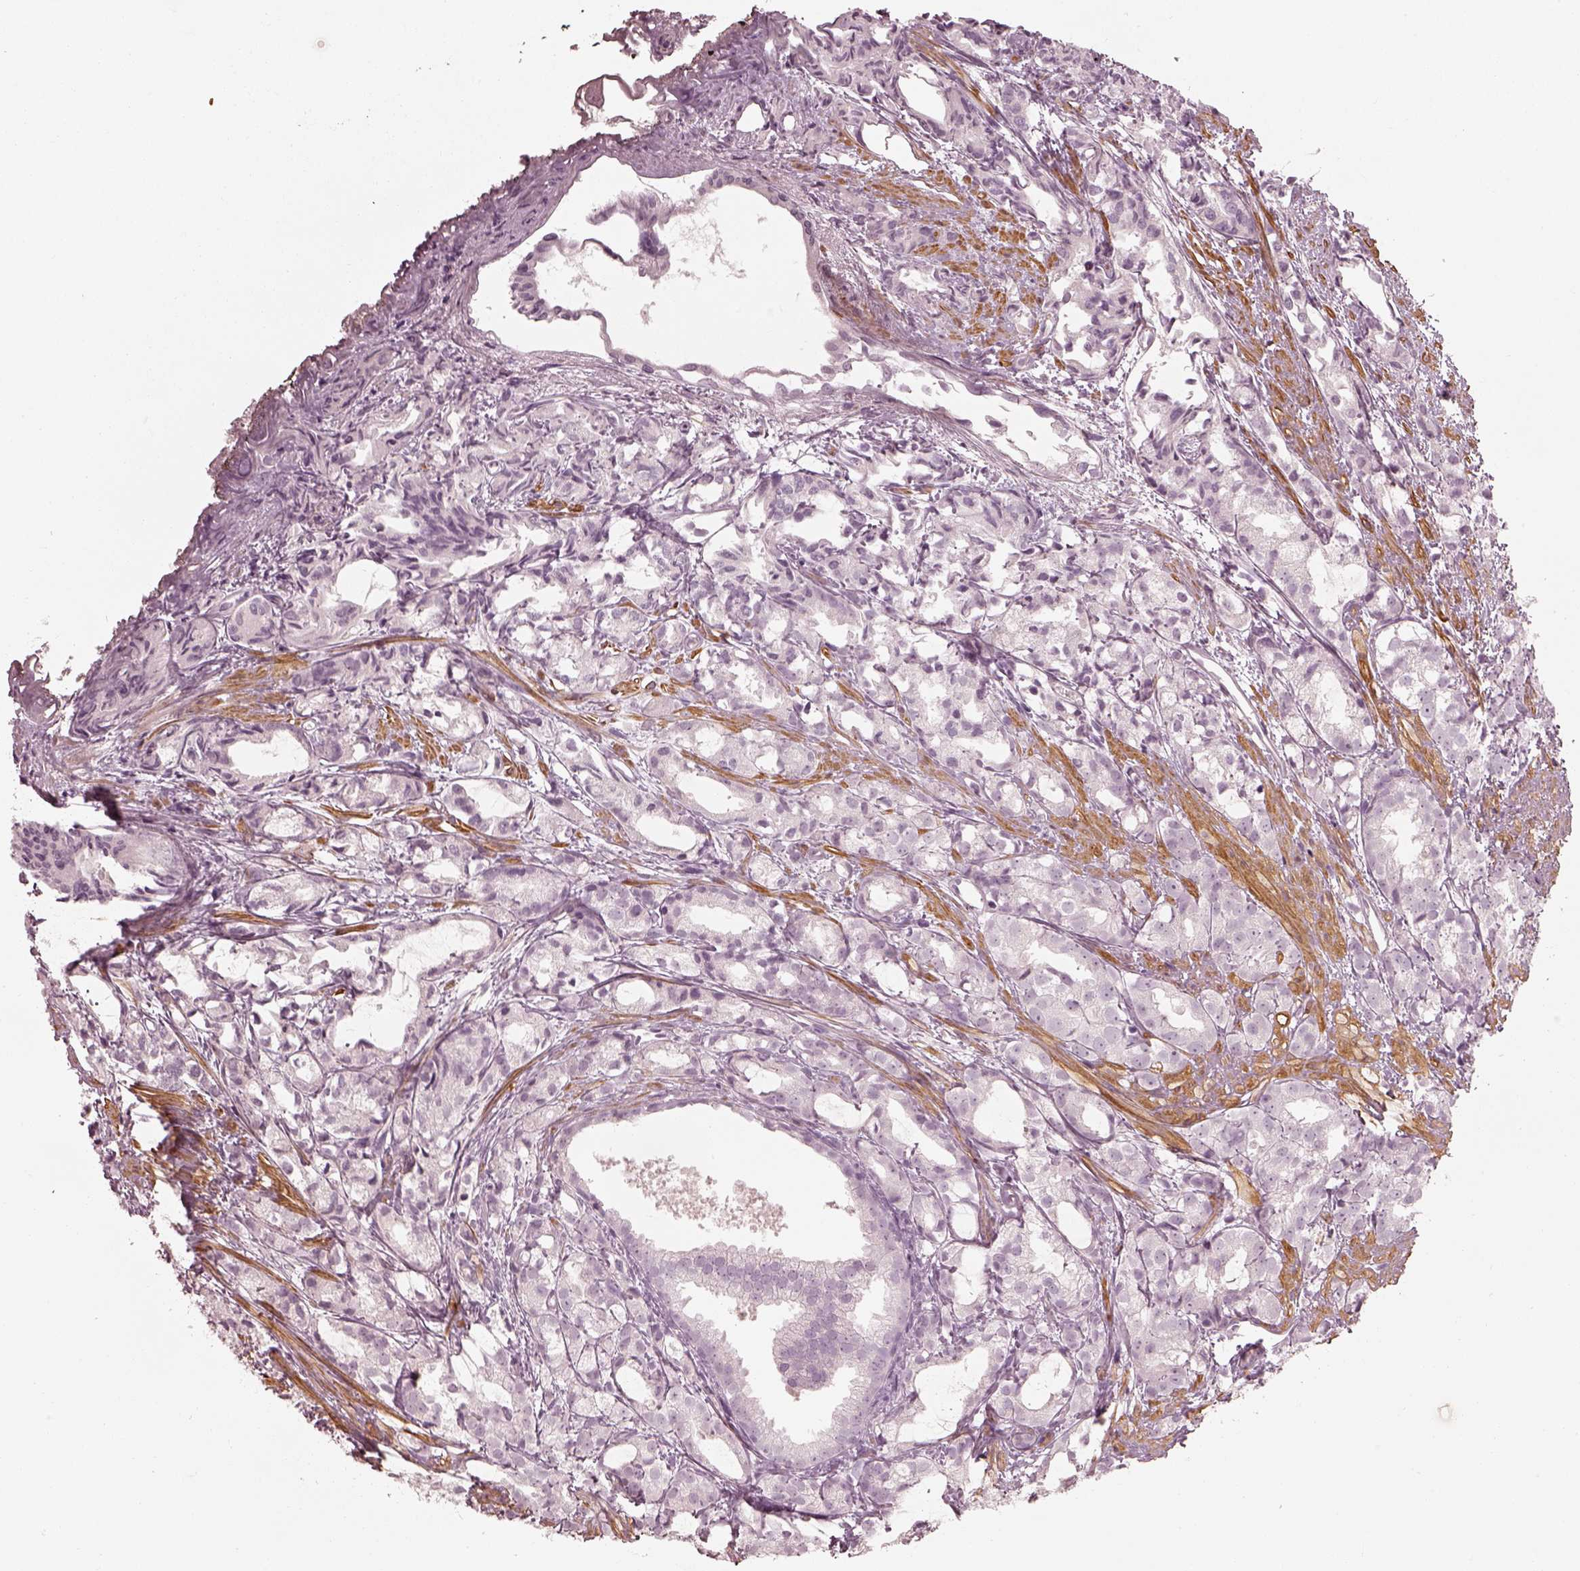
{"staining": {"intensity": "negative", "quantity": "none", "location": "none"}, "tissue": "prostate cancer", "cell_type": "Tumor cells", "image_type": "cancer", "snomed": [{"axis": "morphology", "description": "Adenocarcinoma, High grade"}, {"axis": "topography", "description": "Prostate"}], "caption": "A histopathology image of human high-grade adenocarcinoma (prostate) is negative for staining in tumor cells.", "gene": "PRLHR", "patient": {"sex": "male", "age": 79}}